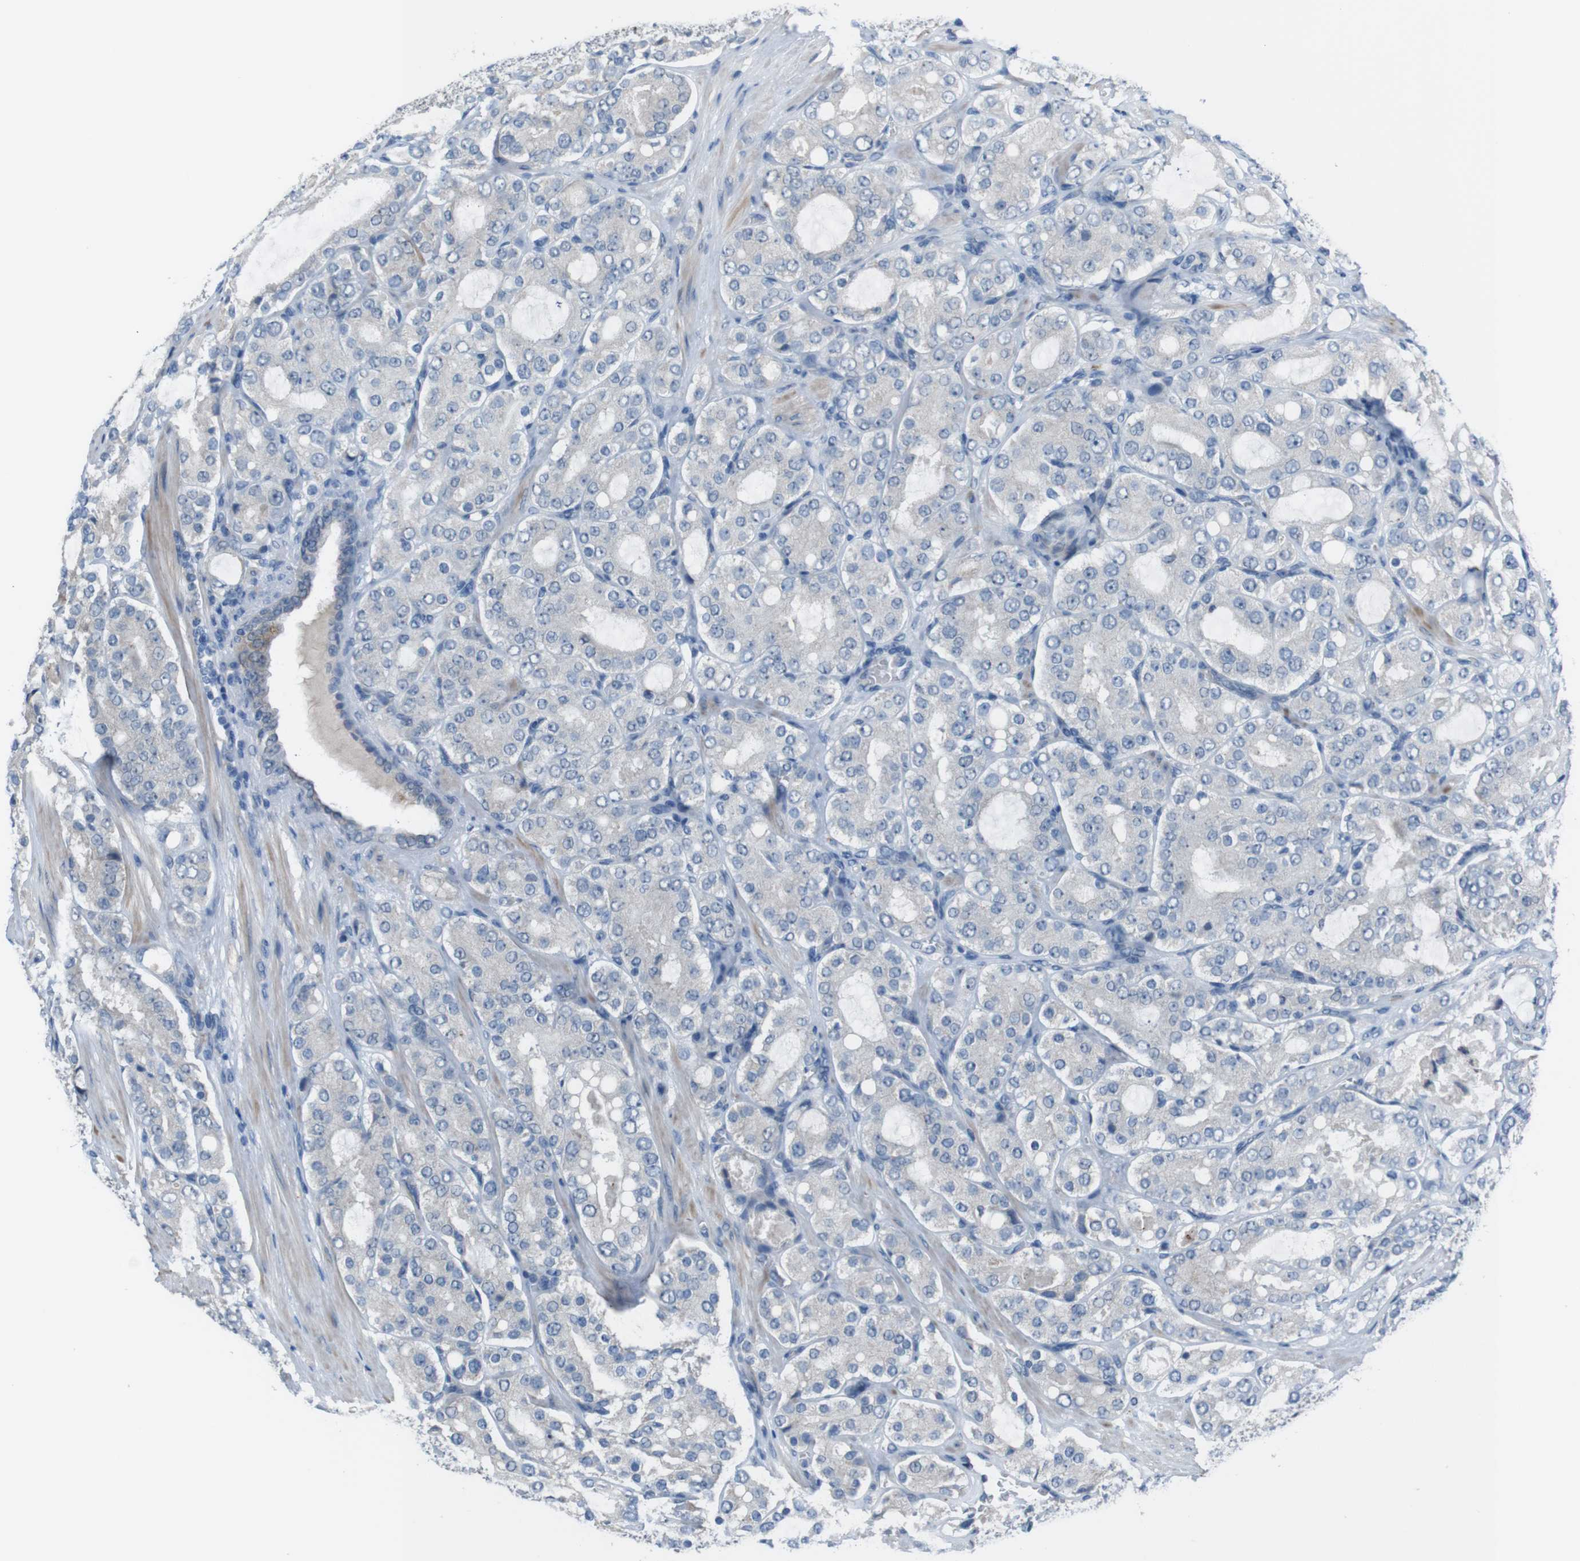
{"staining": {"intensity": "negative", "quantity": "none", "location": "none"}, "tissue": "prostate cancer", "cell_type": "Tumor cells", "image_type": "cancer", "snomed": [{"axis": "morphology", "description": "Adenocarcinoma, High grade"}, {"axis": "topography", "description": "Prostate"}], "caption": "Prostate cancer stained for a protein using immunohistochemistry (IHC) shows no staining tumor cells.", "gene": "CDH22", "patient": {"sex": "male", "age": 65}}